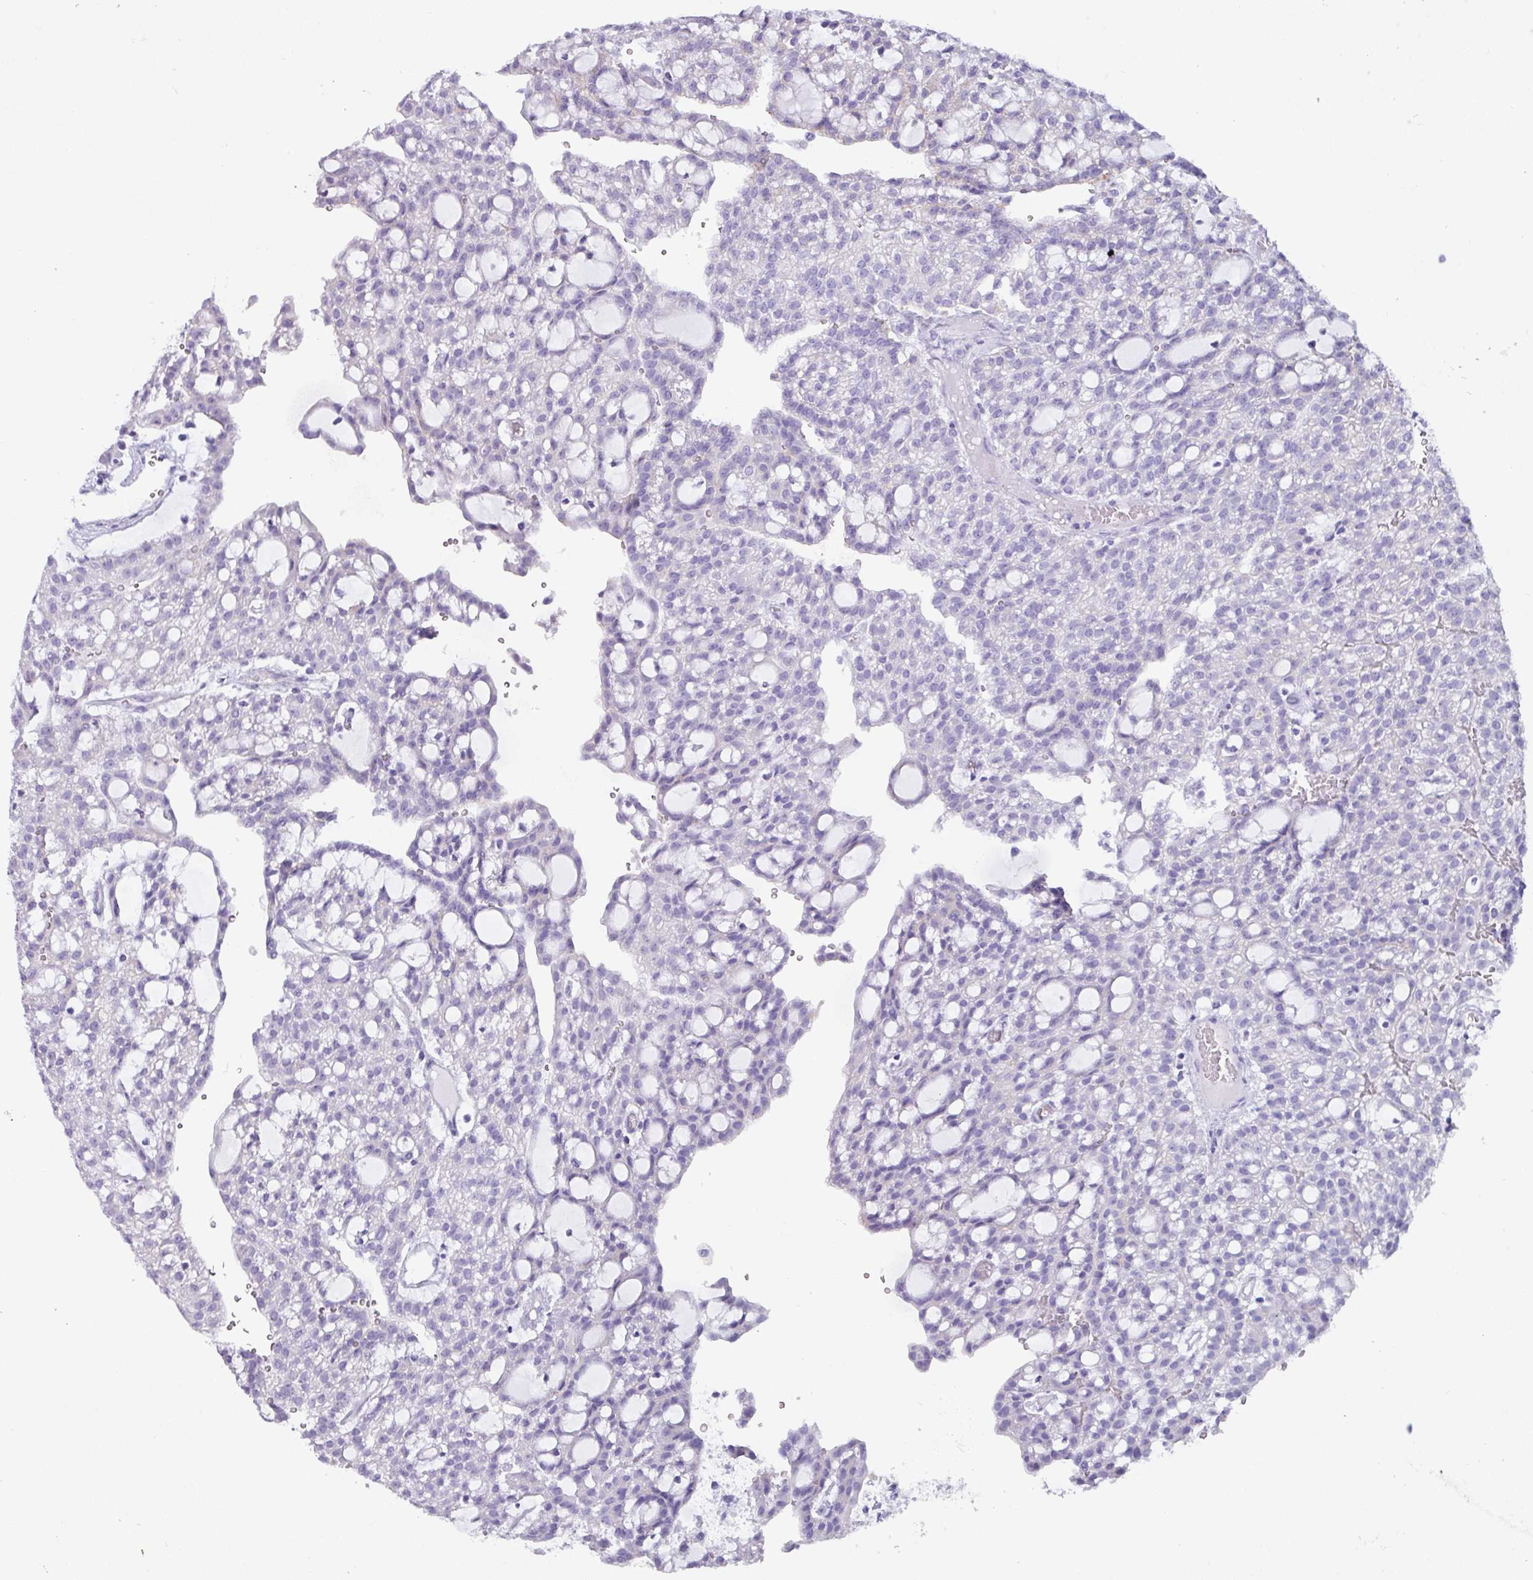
{"staining": {"intensity": "negative", "quantity": "none", "location": "none"}, "tissue": "renal cancer", "cell_type": "Tumor cells", "image_type": "cancer", "snomed": [{"axis": "morphology", "description": "Adenocarcinoma, NOS"}, {"axis": "topography", "description": "Kidney"}], "caption": "Immunohistochemistry image of human adenocarcinoma (renal) stained for a protein (brown), which displays no staining in tumor cells.", "gene": "NCCRP1", "patient": {"sex": "male", "age": 63}}